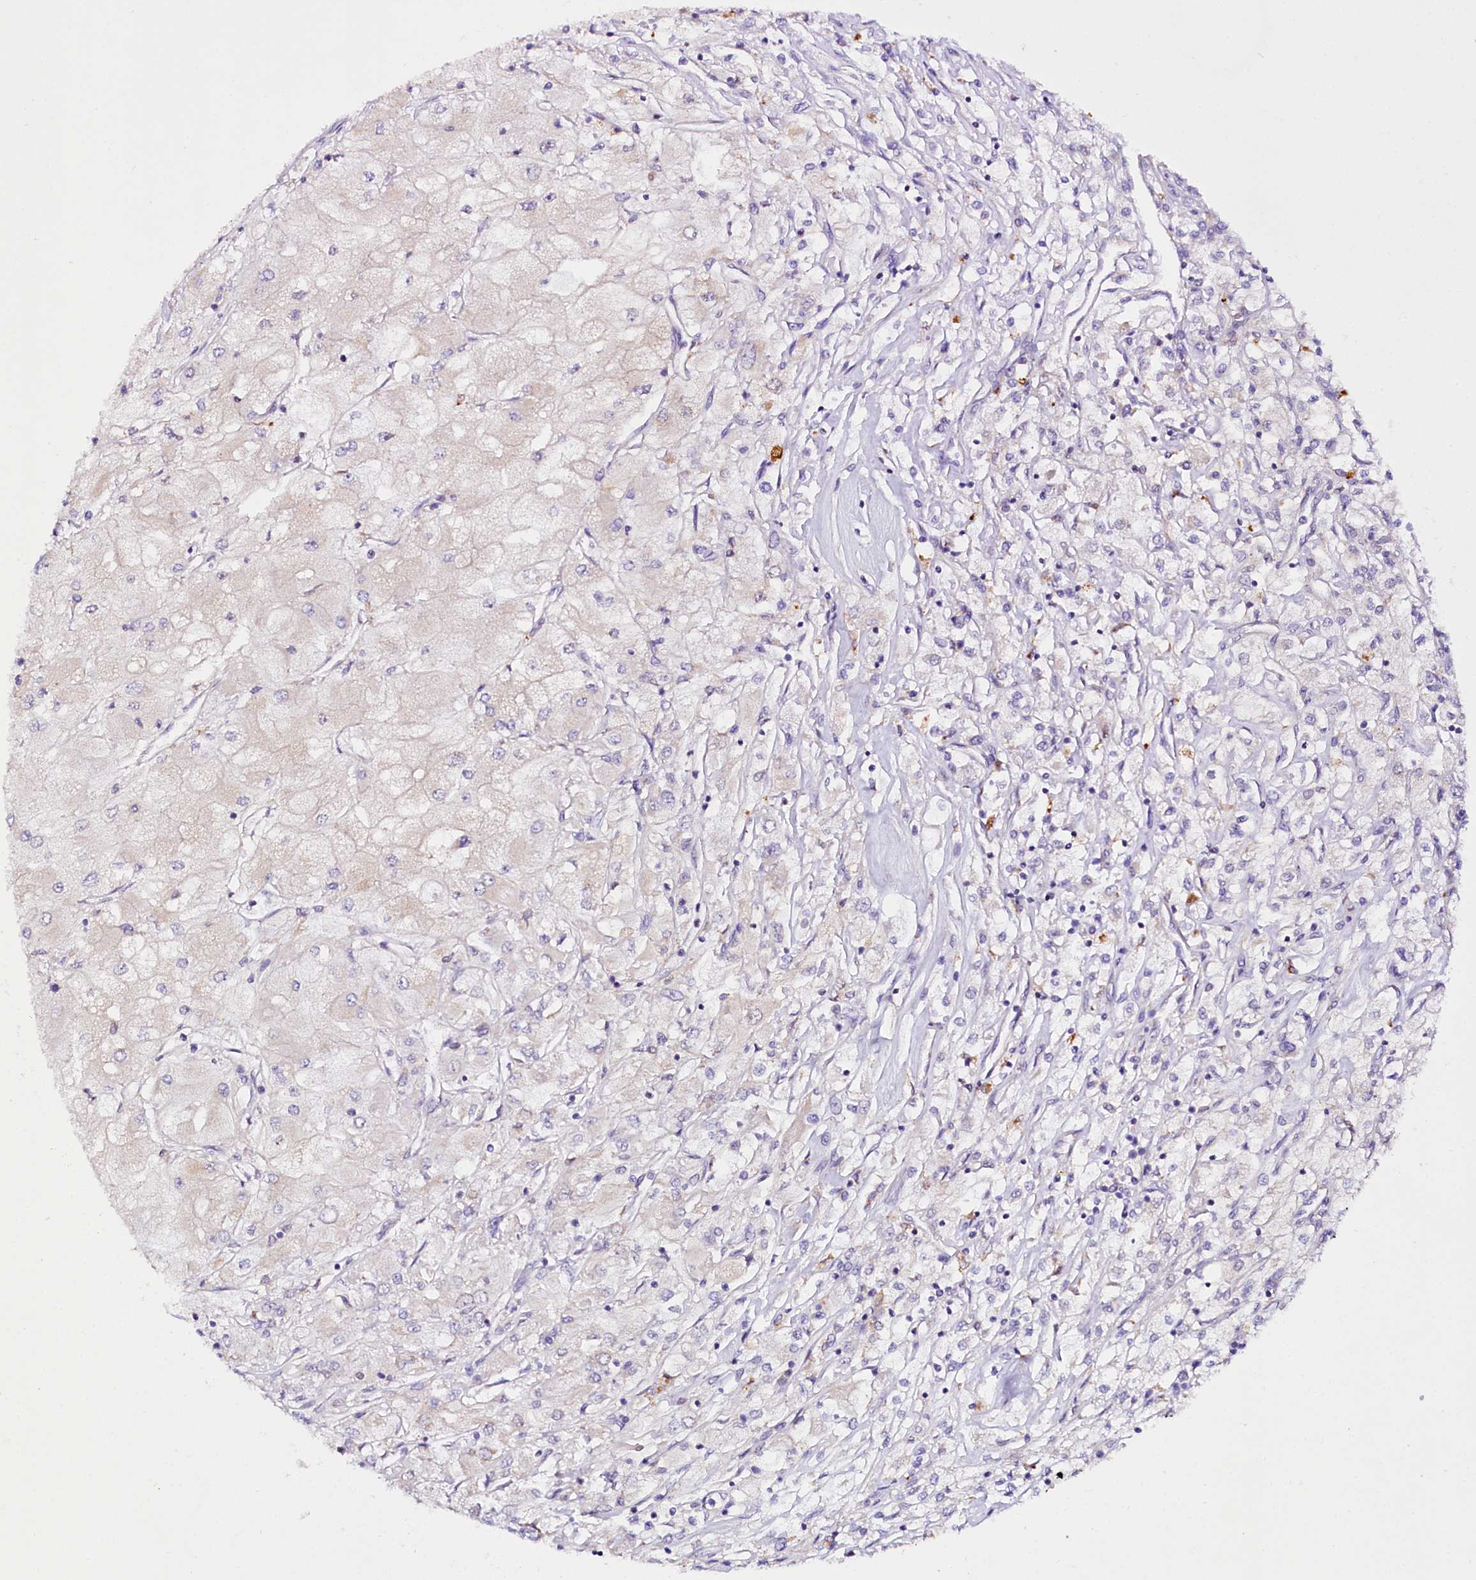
{"staining": {"intensity": "negative", "quantity": "none", "location": "none"}, "tissue": "renal cancer", "cell_type": "Tumor cells", "image_type": "cancer", "snomed": [{"axis": "morphology", "description": "Adenocarcinoma, NOS"}, {"axis": "topography", "description": "Kidney"}], "caption": "This micrograph is of adenocarcinoma (renal) stained with immunohistochemistry to label a protein in brown with the nuclei are counter-stained blue. There is no staining in tumor cells.", "gene": "SACM1L", "patient": {"sex": "male", "age": 80}}